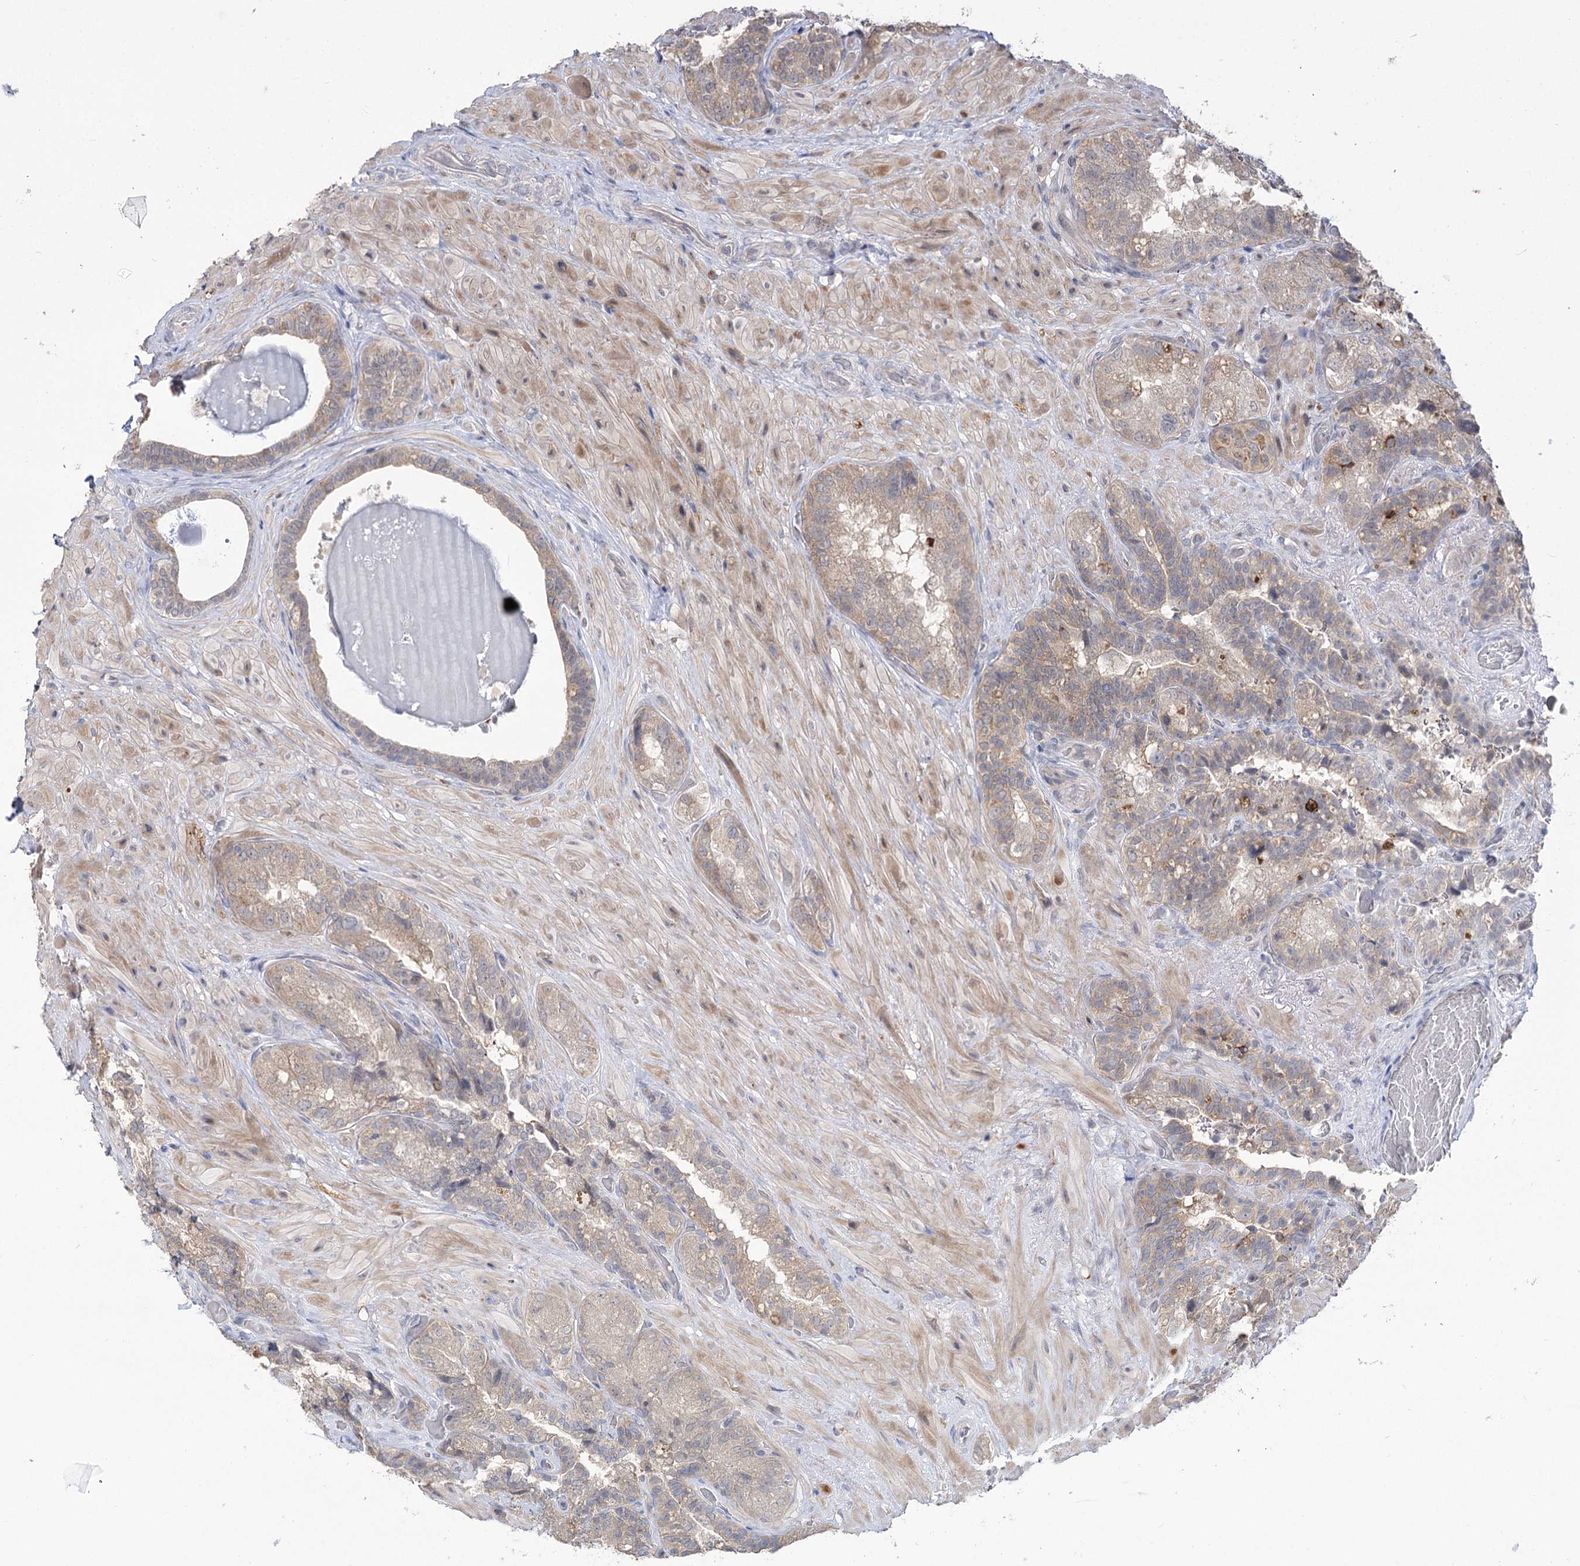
{"staining": {"intensity": "weak", "quantity": "25%-75%", "location": "cytoplasmic/membranous"}, "tissue": "seminal vesicle", "cell_type": "Glandular cells", "image_type": "normal", "snomed": [{"axis": "morphology", "description": "Normal tissue, NOS"}, {"axis": "topography", "description": "Prostate and seminal vesicle, NOS"}, {"axis": "topography", "description": "Prostate"}, {"axis": "topography", "description": "Seminal veicle"}], "caption": "Immunohistochemistry (IHC) of normal seminal vesicle demonstrates low levels of weak cytoplasmic/membranous positivity in about 25%-75% of glandular cells. (Stains: DAB (3,3'-diaminobenzidine) in brown, nuclei in blue, Microscopy: brightfield microscopy at high magnification).", "gene": "PHYHIPL", "patient": {"sex": "male", "age": 67}}